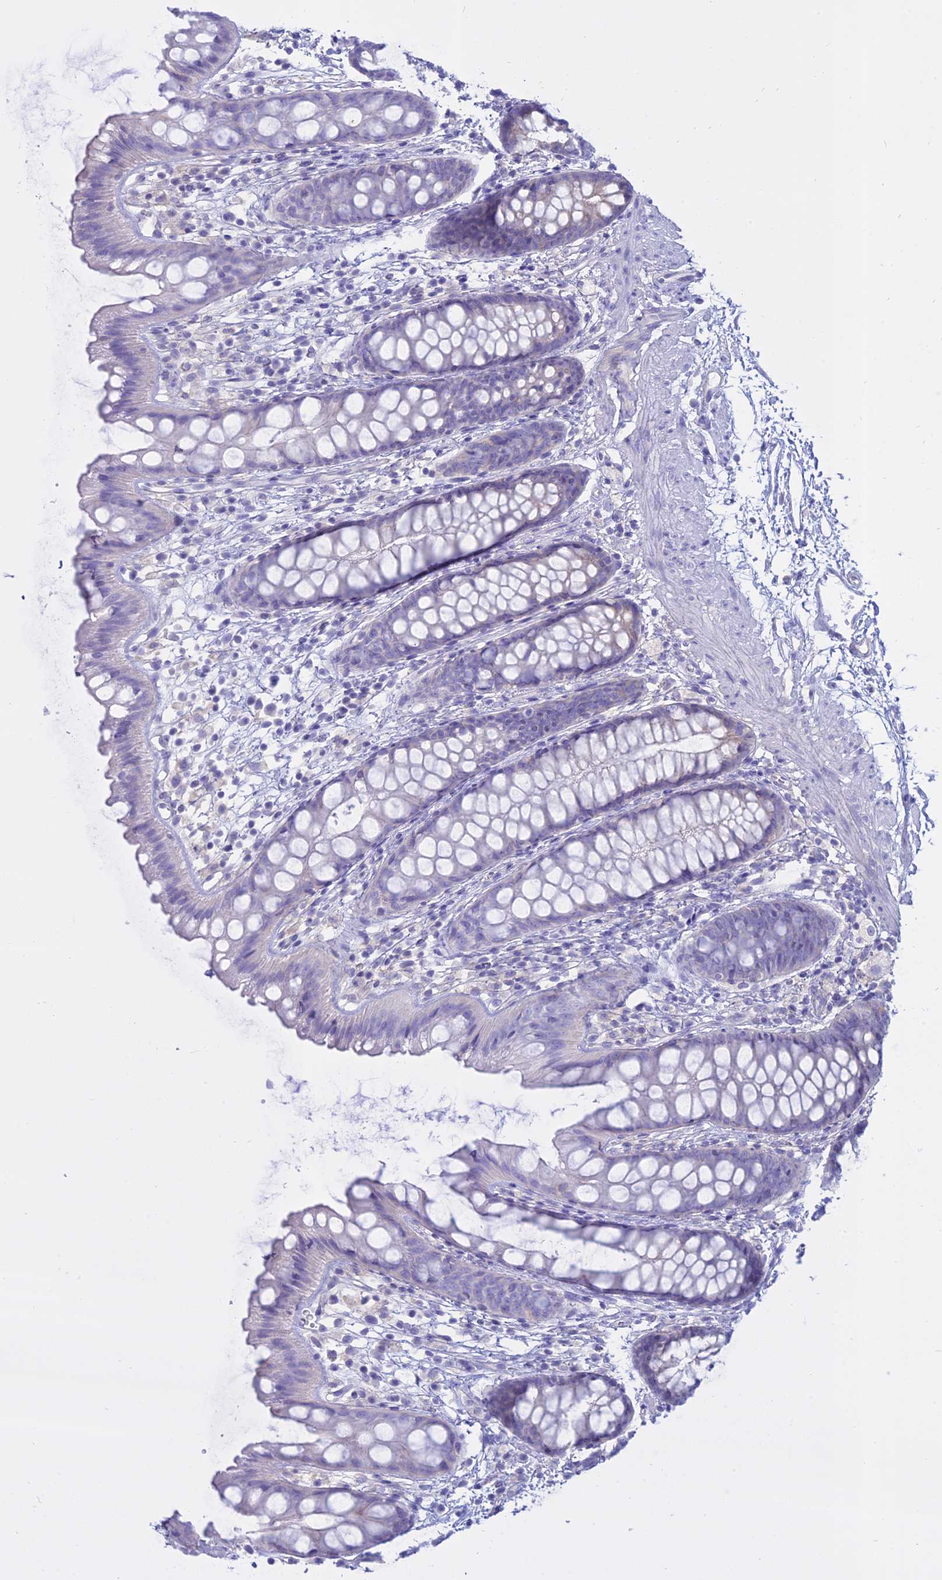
{"staining": {"intensity": "weak", "quantity": "<25%", "location": "cytoplasmic/membranous"}, "tissue": "rectum", "cell_type": "Glandular cells", "image_type": "normal", "snomed": [{"axis": "morphology", "description": "Normal tissue, NOS"}, {"axis": "topography", "description": "Rectum"}], "caption": "Immunohistochemistry micrograph of benign rectum stained for a protein (brown), which displays no staining in glandular cells. (DAB (3,3'-diaminobenzidine) immunohistochemistry (IHC) visualized using brightfield microscopy, high magnification).", "gene": "AHCYL1", "patient": {"sex": "female", "age": 65}}